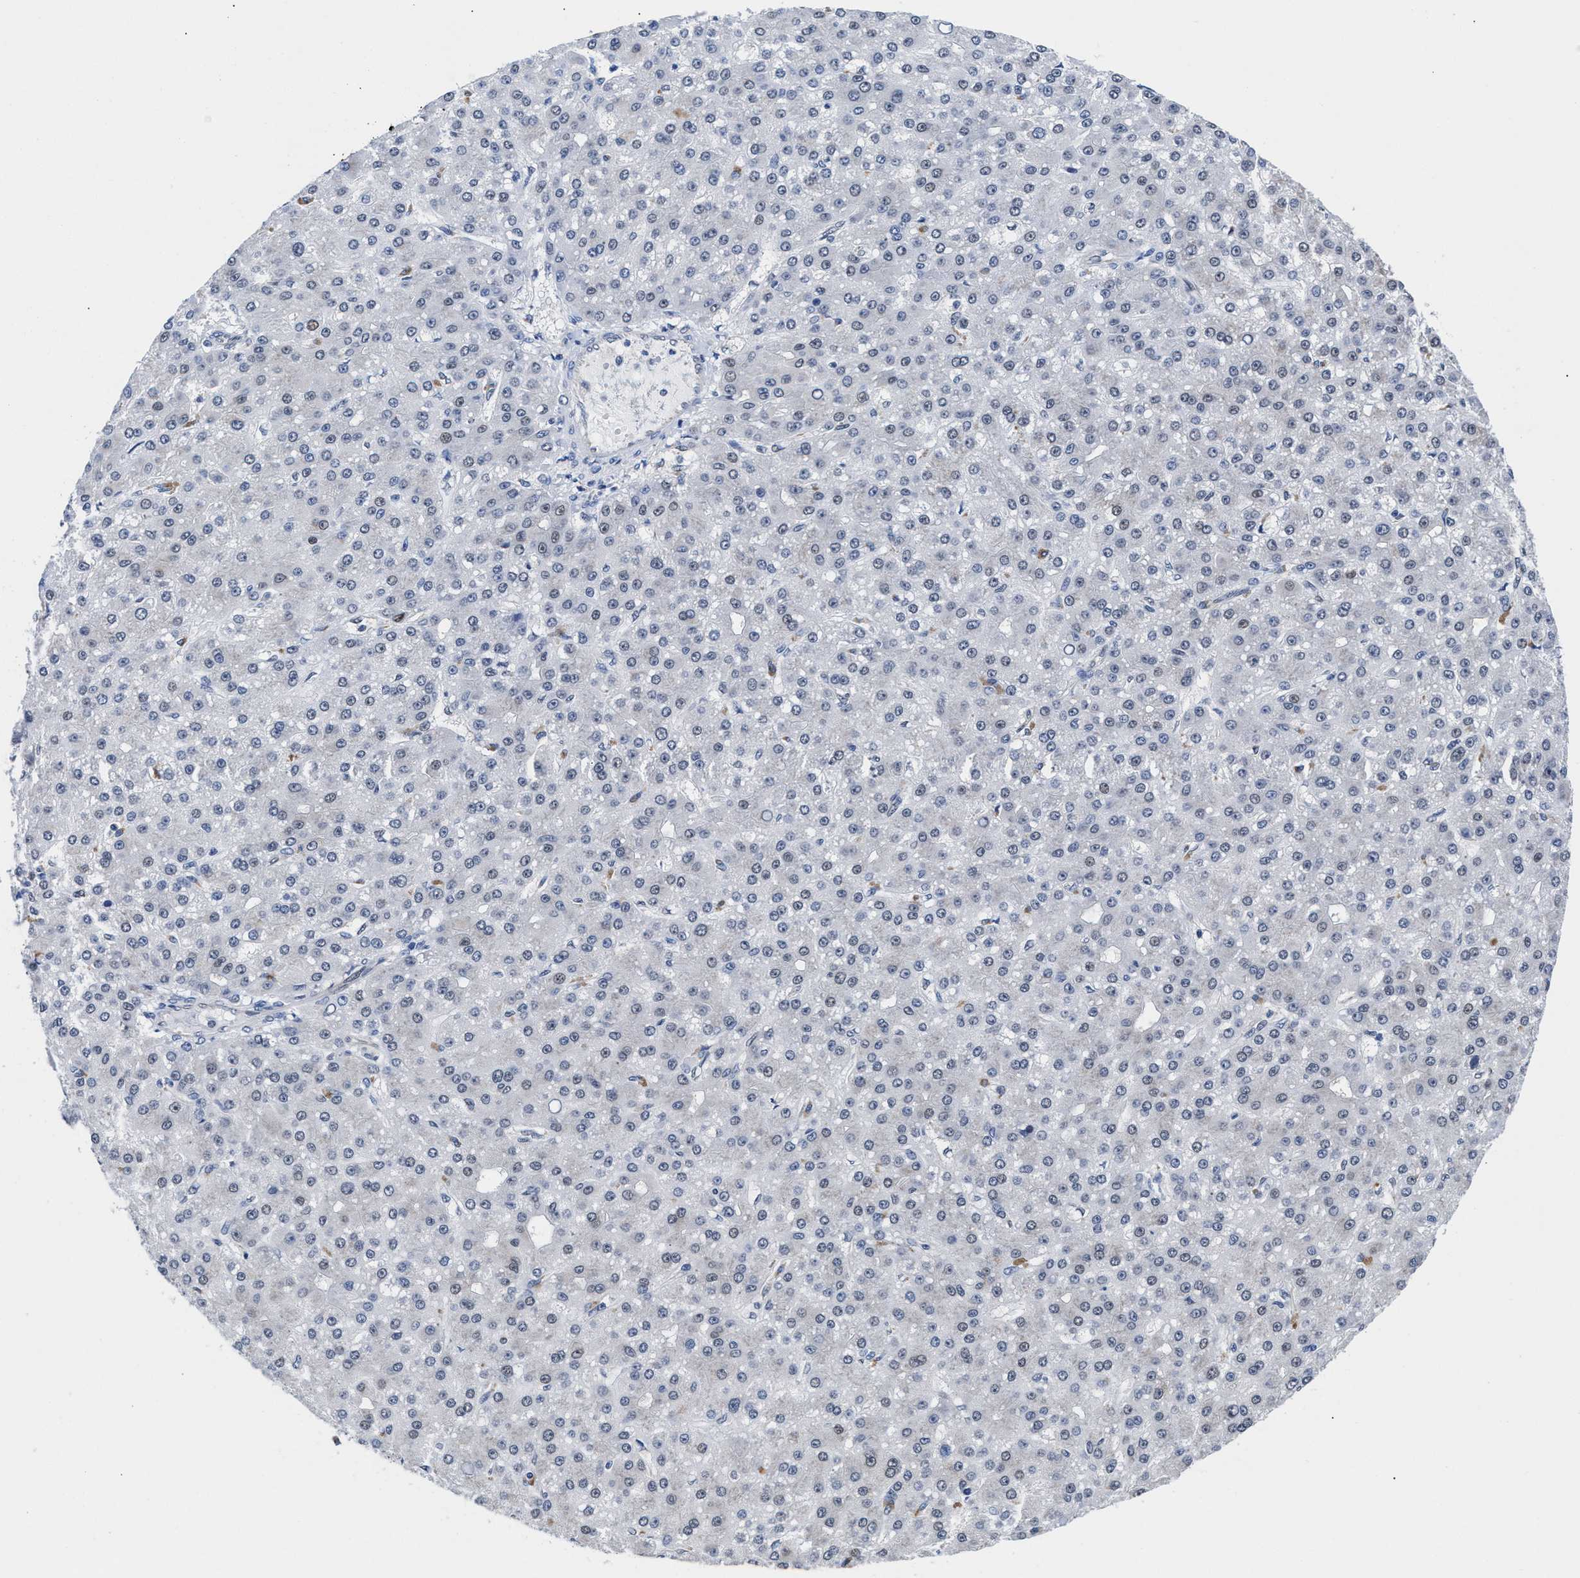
{"staining": {"intensity": "weak", "quantity": "<25%", "location": "cytoplasmic/membranous"}, "tissue": "liver cancer", "cell_type": "Tumor cells", "image_type": "cancer", "snomed": [{"axis": "morphology", "description": "Carcinoma, Hepatocellular, NOS"}, {"axis": "topography", "description": "Liver"}], "caption": "This is a histopathology image of IHC staining of liver hepatocellular carcinoma, which shows no expression in tumor cells.", "gene": "ACLY", "patient": {"sex": "male", "age": 67}}